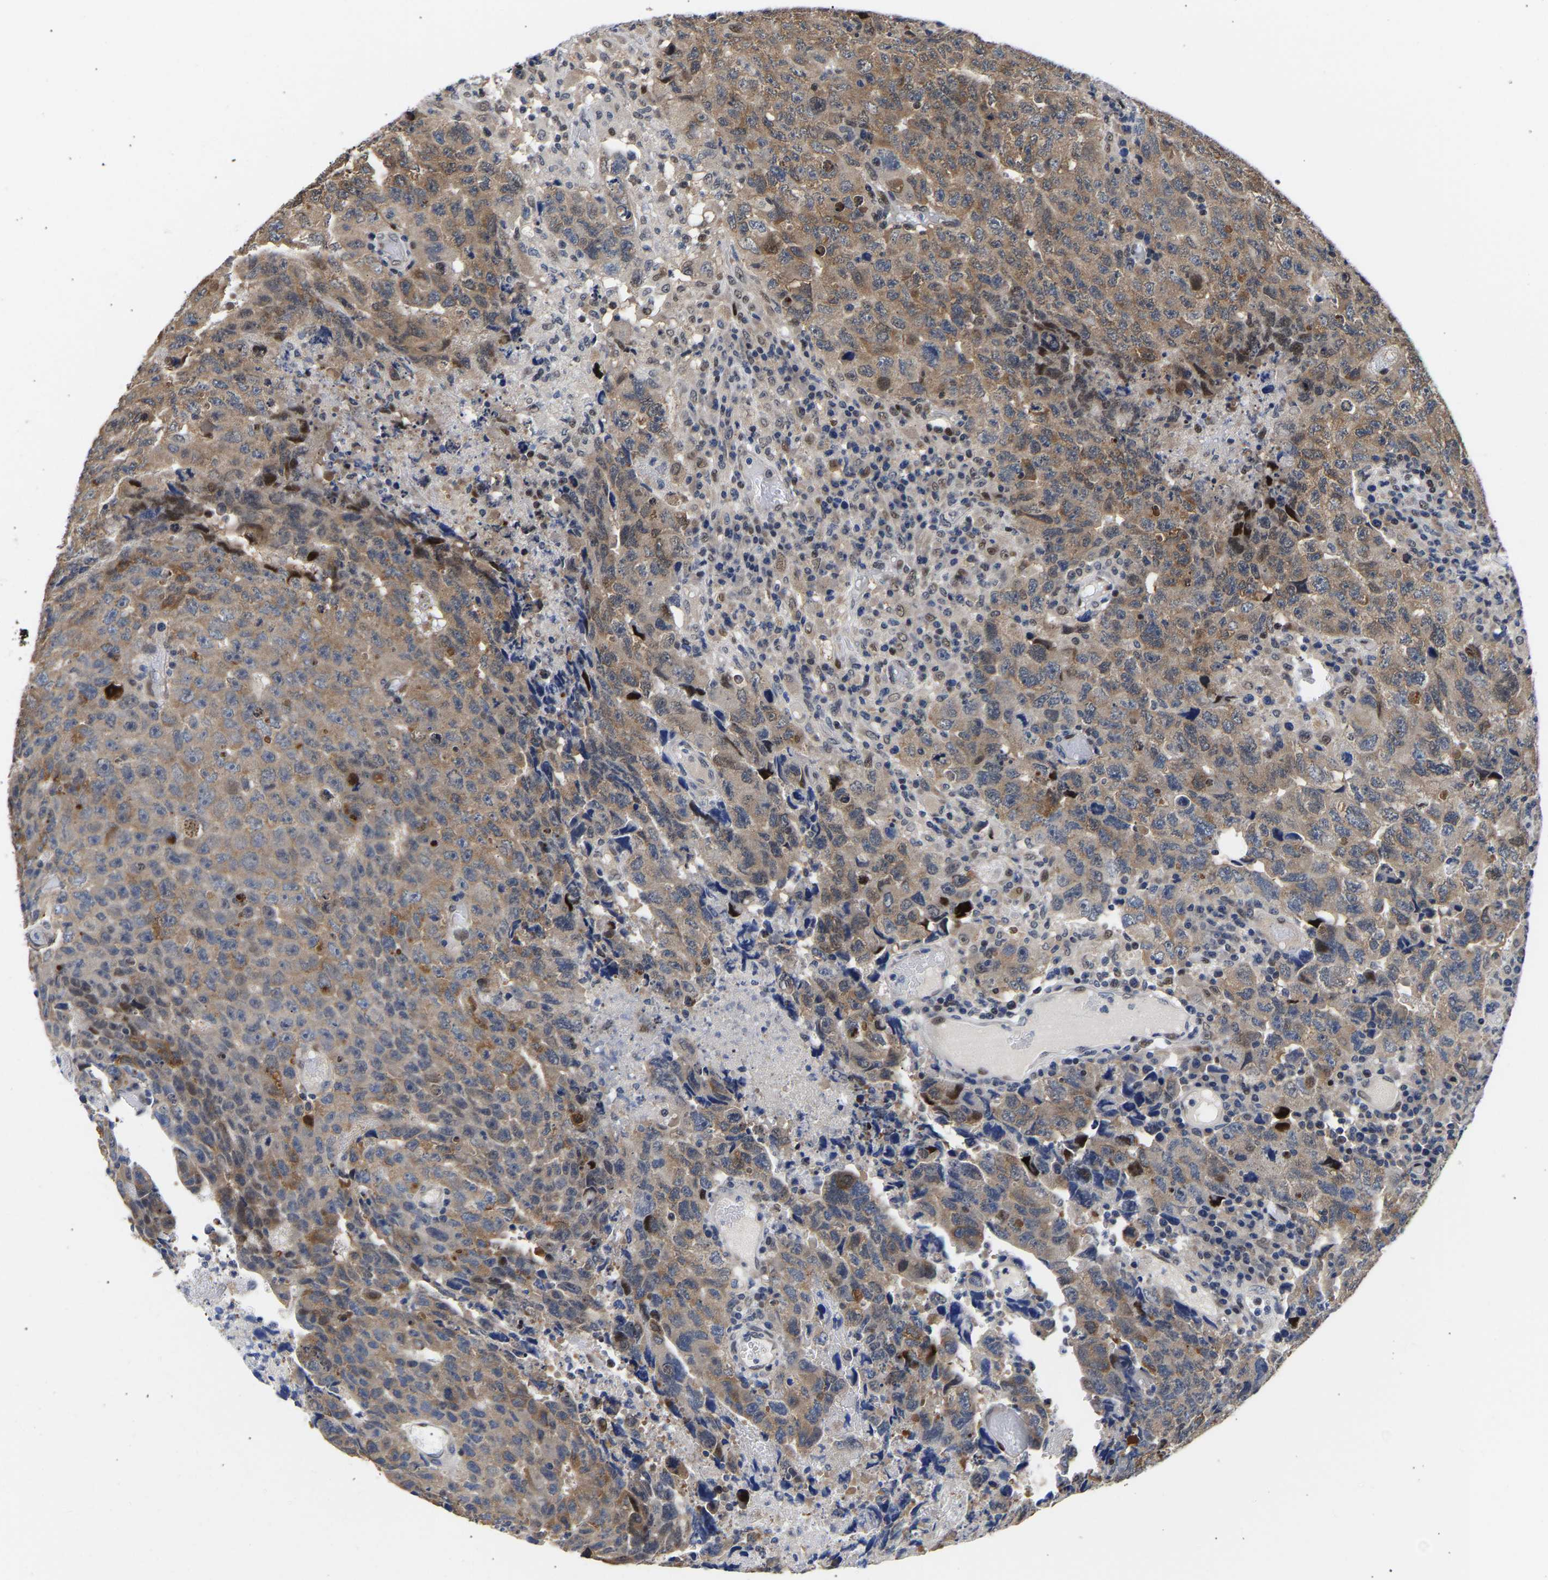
{"staining": {"intensity": "moderate", "quantity": ">75%", "location": "cytoplasmic/membranous"}, "tissue": "testis cancer", "cell_type": "Tumor cells", "image_type": "cancer", "snomed": [{"axis": "morphology", "description": "Necrosis, NOS"}, {"axis": "morphology", "description": "Carcinoma, Embryonal, NOS"}, {"axis": "topography", "description": "Testis"}], "caption": "Immunohistochemical staining of testis cancer (embryonal carcinoma) demonstrates medium levels of moderate cytoplasmic/membranous protein expression in approximately >75% of tumor cells. Immunohistochemistry (ihc) stains the protein of interest in brown and the nuclei are stained blue.", "gene": "PTRHD1", "patient": {"sex": "male", "age": 19}}